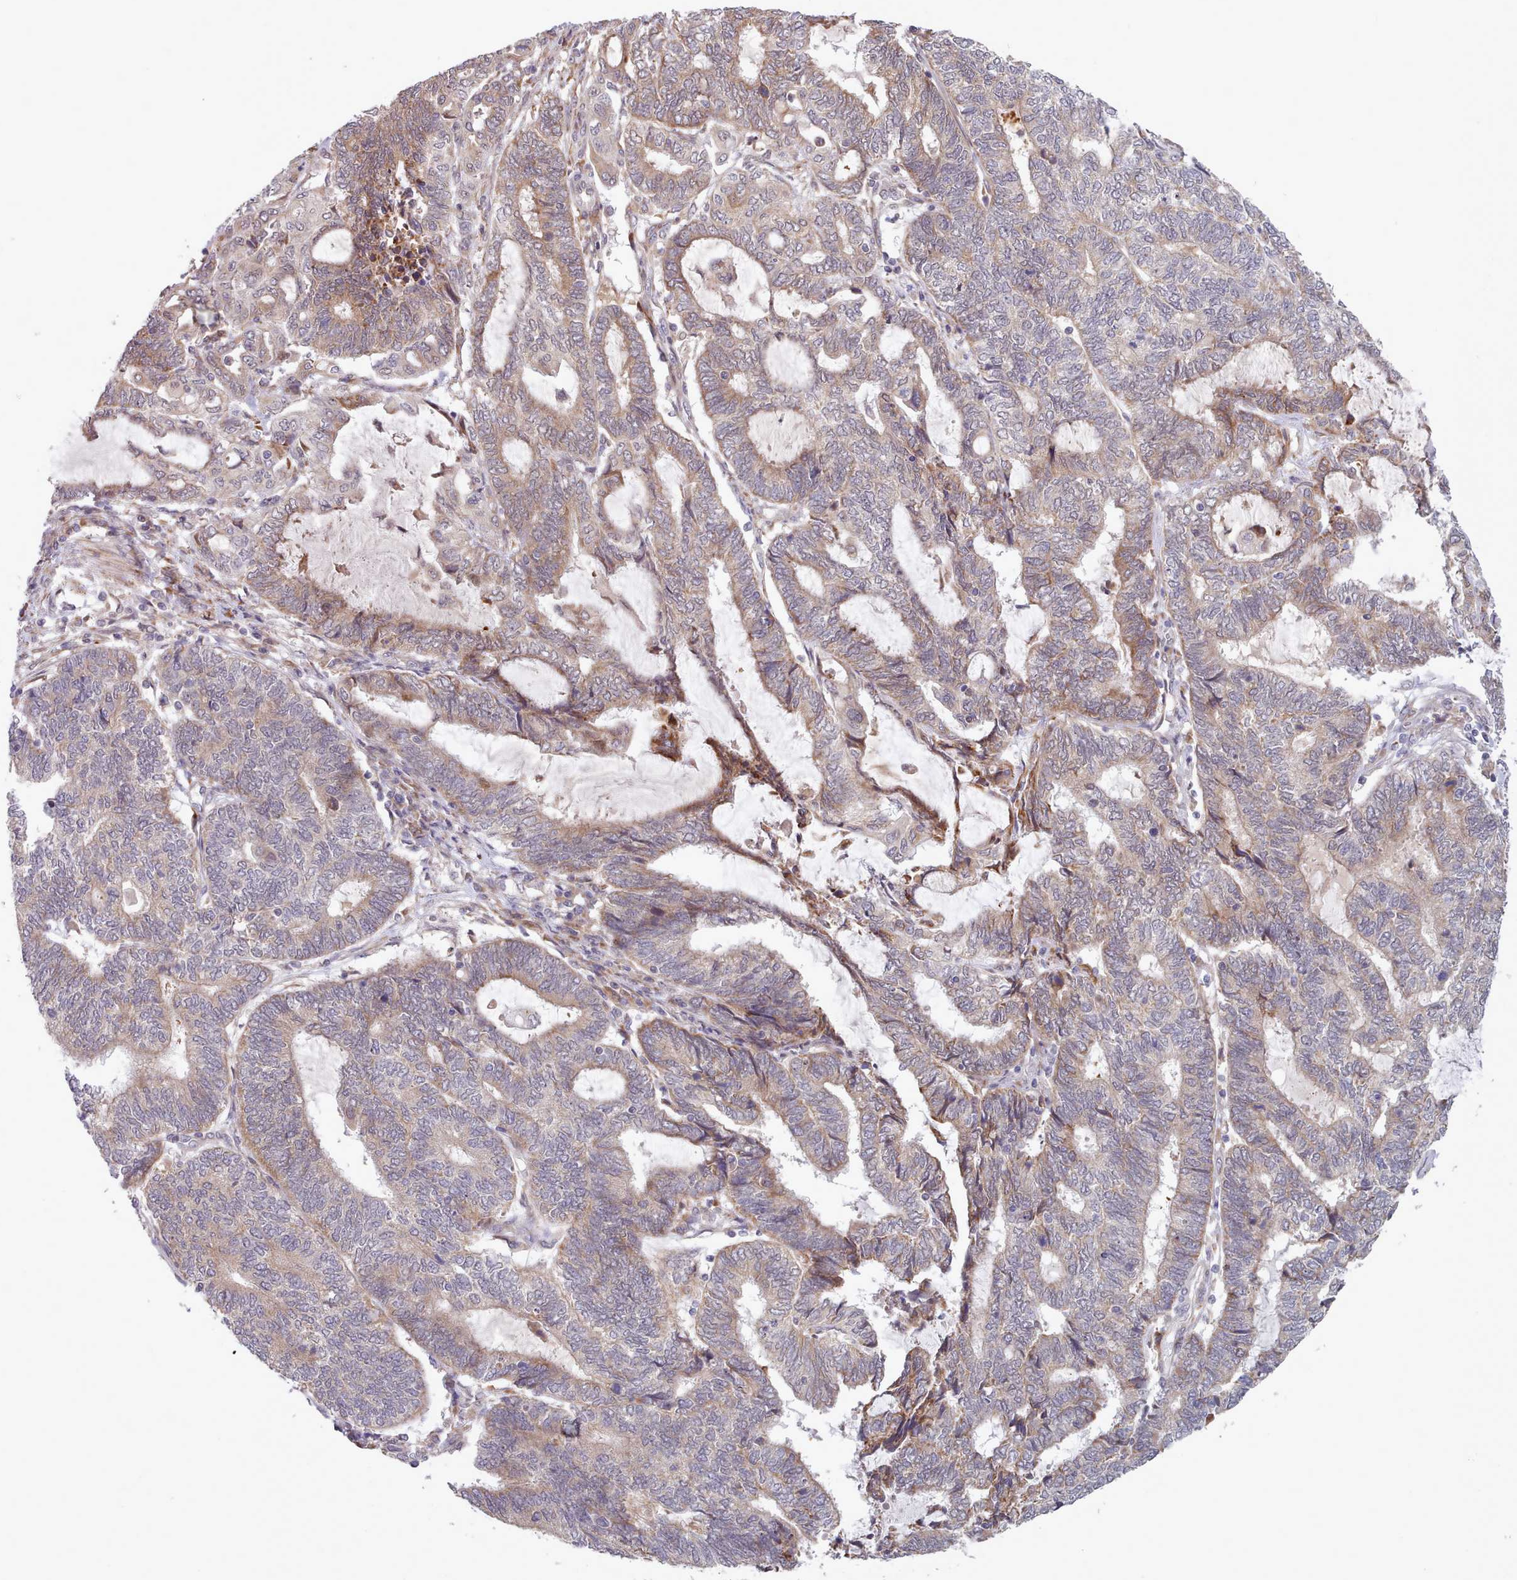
{"staining": {"intensity": "weak", "quantity": "25%-75%", "location": "cytoplasmic/membranous"}, "tissue": "endometrial cancer", "cell_type": "Tumor cells", "image_type": "cancer", "snomed": [{"axis": "morphology", "description": "Adenocarcinoma, NOS"}, {"axis": "topography", "description": "Uterus"}, {"axis": "topography", "description": "Endometrium"}], "caption": "The micrograph reveals staining of endometrial cancer (adenocarcinoma), revealing weak cytoplasmic/membranous protein expression (brown color) within tumor cells.", "gene": "TRIM26", "patient": {"sex": "female", "age": 70}}